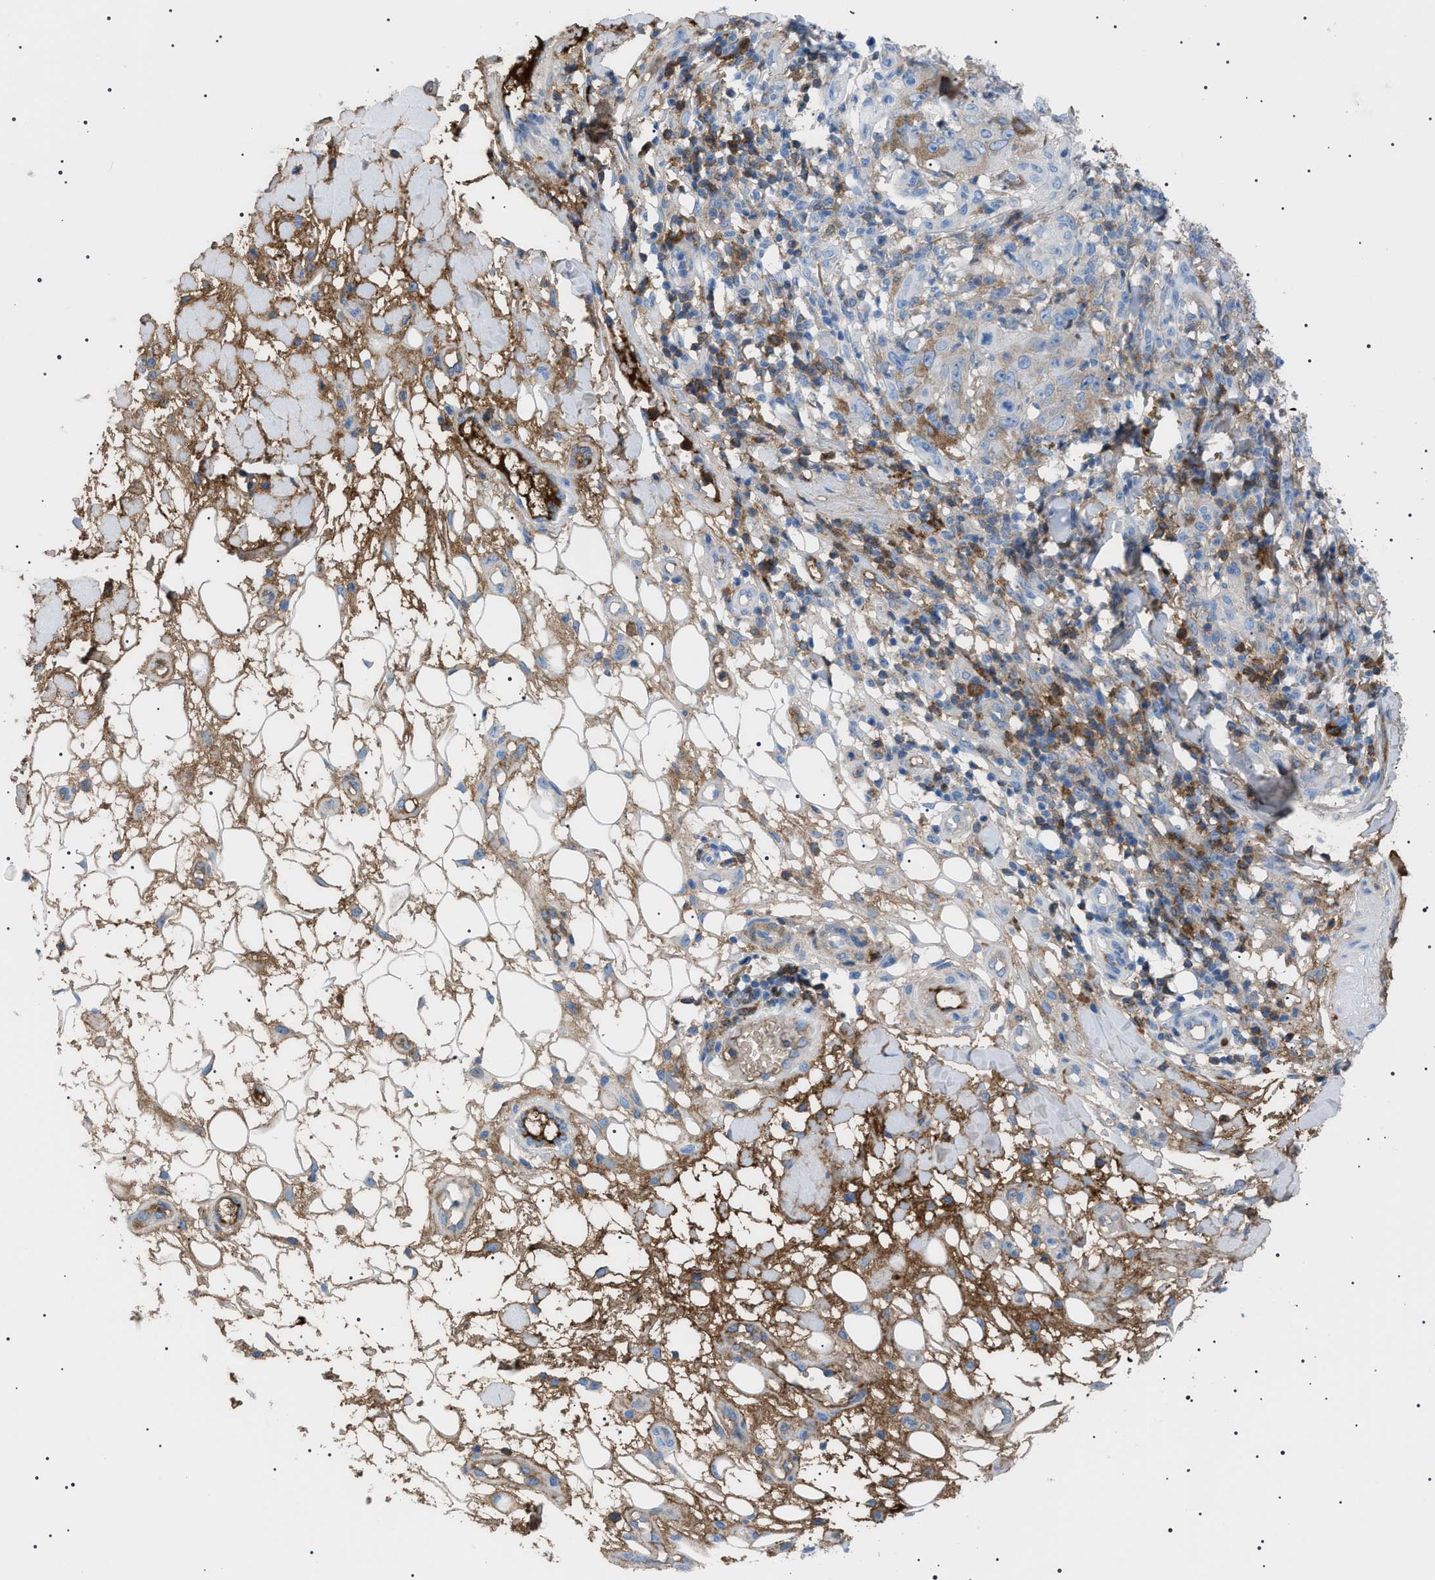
{"staining": {"intensity": "weak", "quantity": "25%-75%", "location": "cytoplasmic/membranous"}, "tissue": "skin cancer", "cell_type": "Tumor cells", "image_type": "cancer", "snomed": [{"axis": "morphology", "description": "Squamous cell carcinoma, NOS"}, {"axis": "topography", "description": "Skin"}], "caption": "A low amount of weak cytoplasmic/membranous positivity is appreciated in about 25%-75% of tumor cells in skin cancer (squamous cell carcinoma) tissue.", "gene": "LPA", "patient": {"sex": "female", "age": 80}}